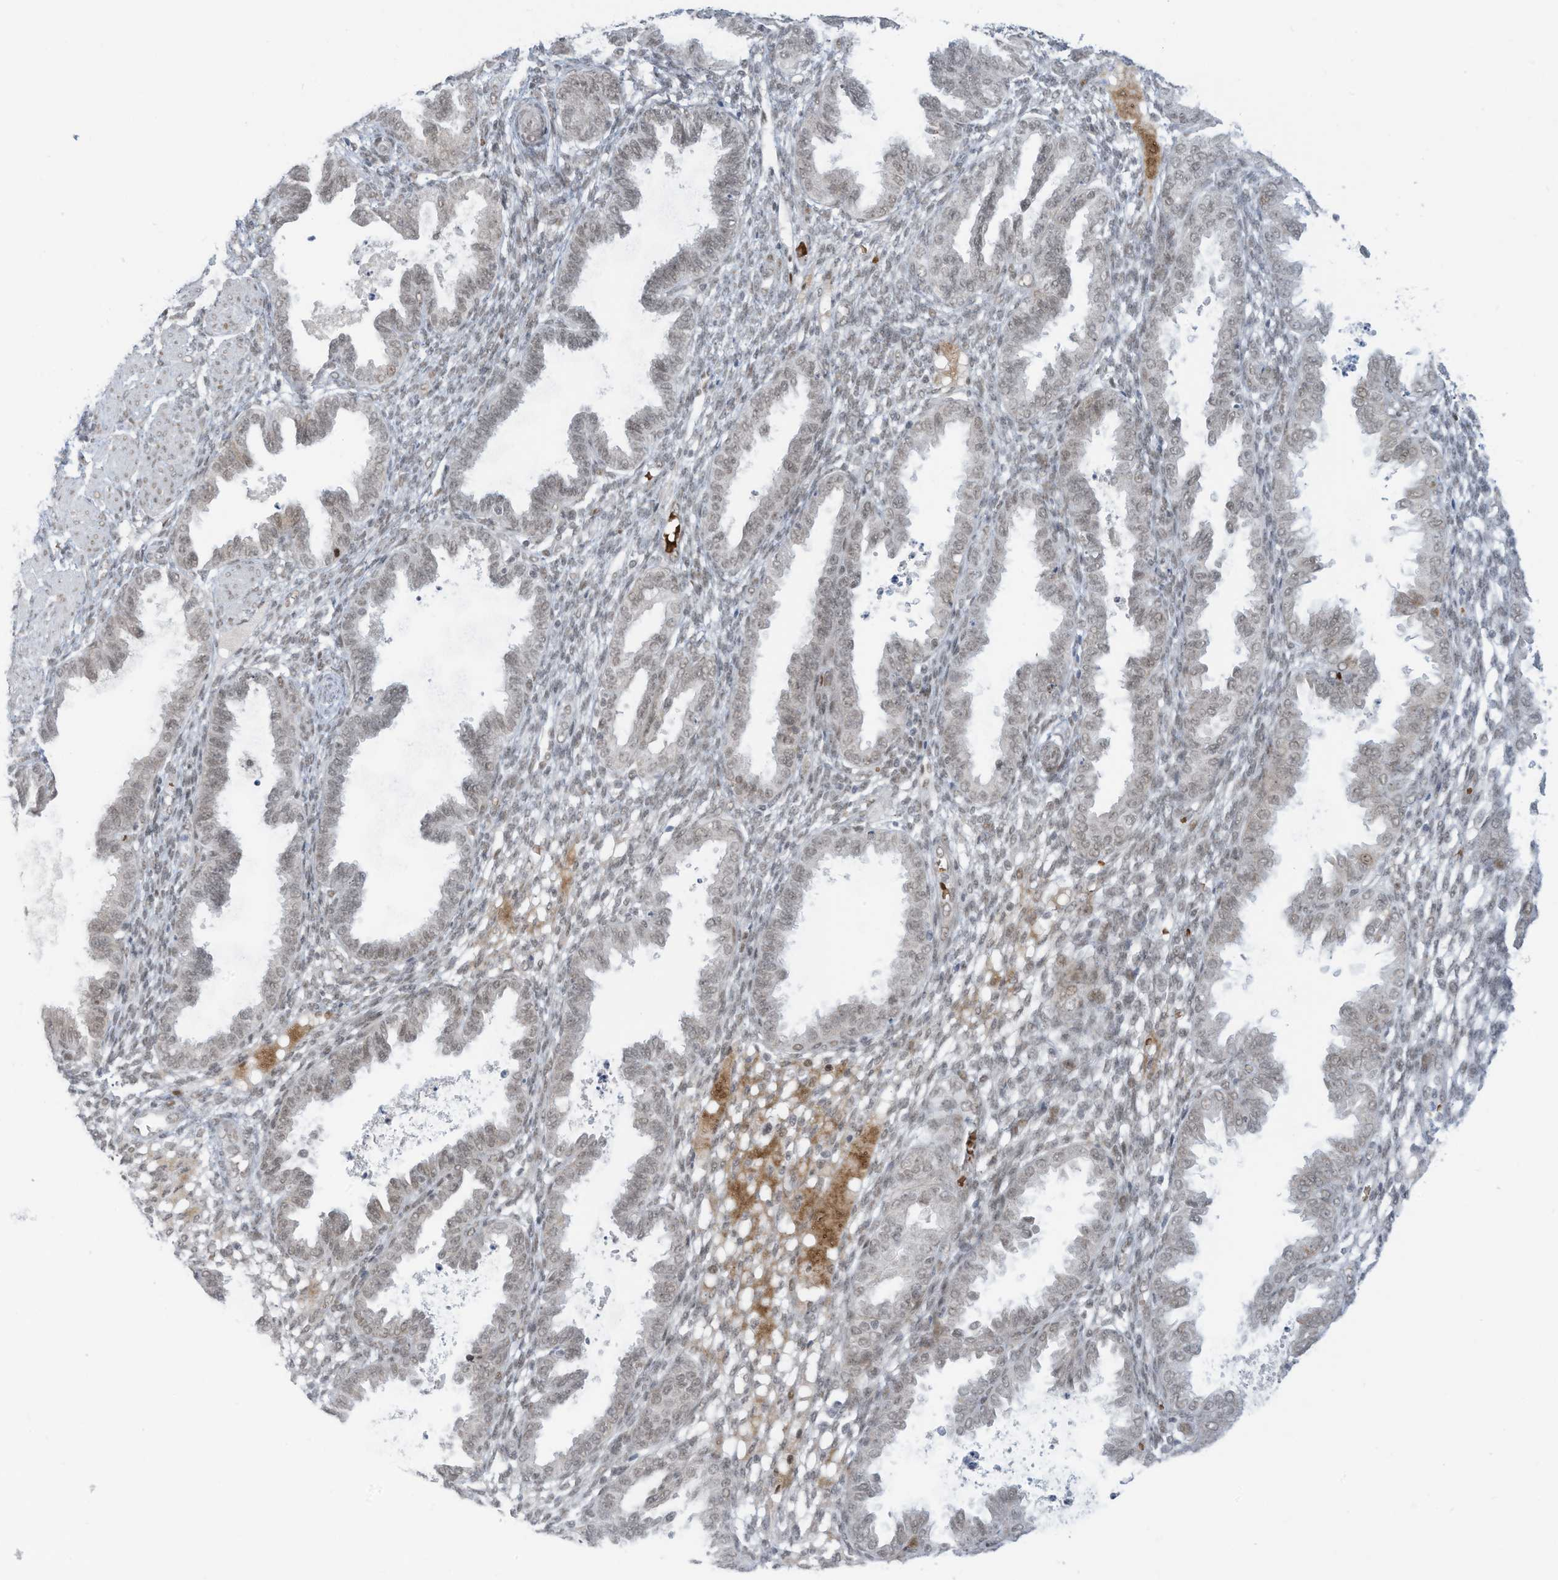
{"staining": {"intensity": "moderate", "quantity": "25%-75%", "location": "nuclear"}, "tissue": "endometrium", "cell_type": "Cells in endometrial stroma", "image_type": "normal", "snomed": [{"axis": "morphology", "description": "Normal tissue, NOS"}, {"axis": "topography", "description": "Endometrium"}], "caption": "Normal endometrium reveals moderate nuclear positivity in approximately 25%-75% of cells in endometrial stroma, visualized by immunohistochemistry.", "gene": "ECT2L", "patient": {"sex": "female", "age": 33}}